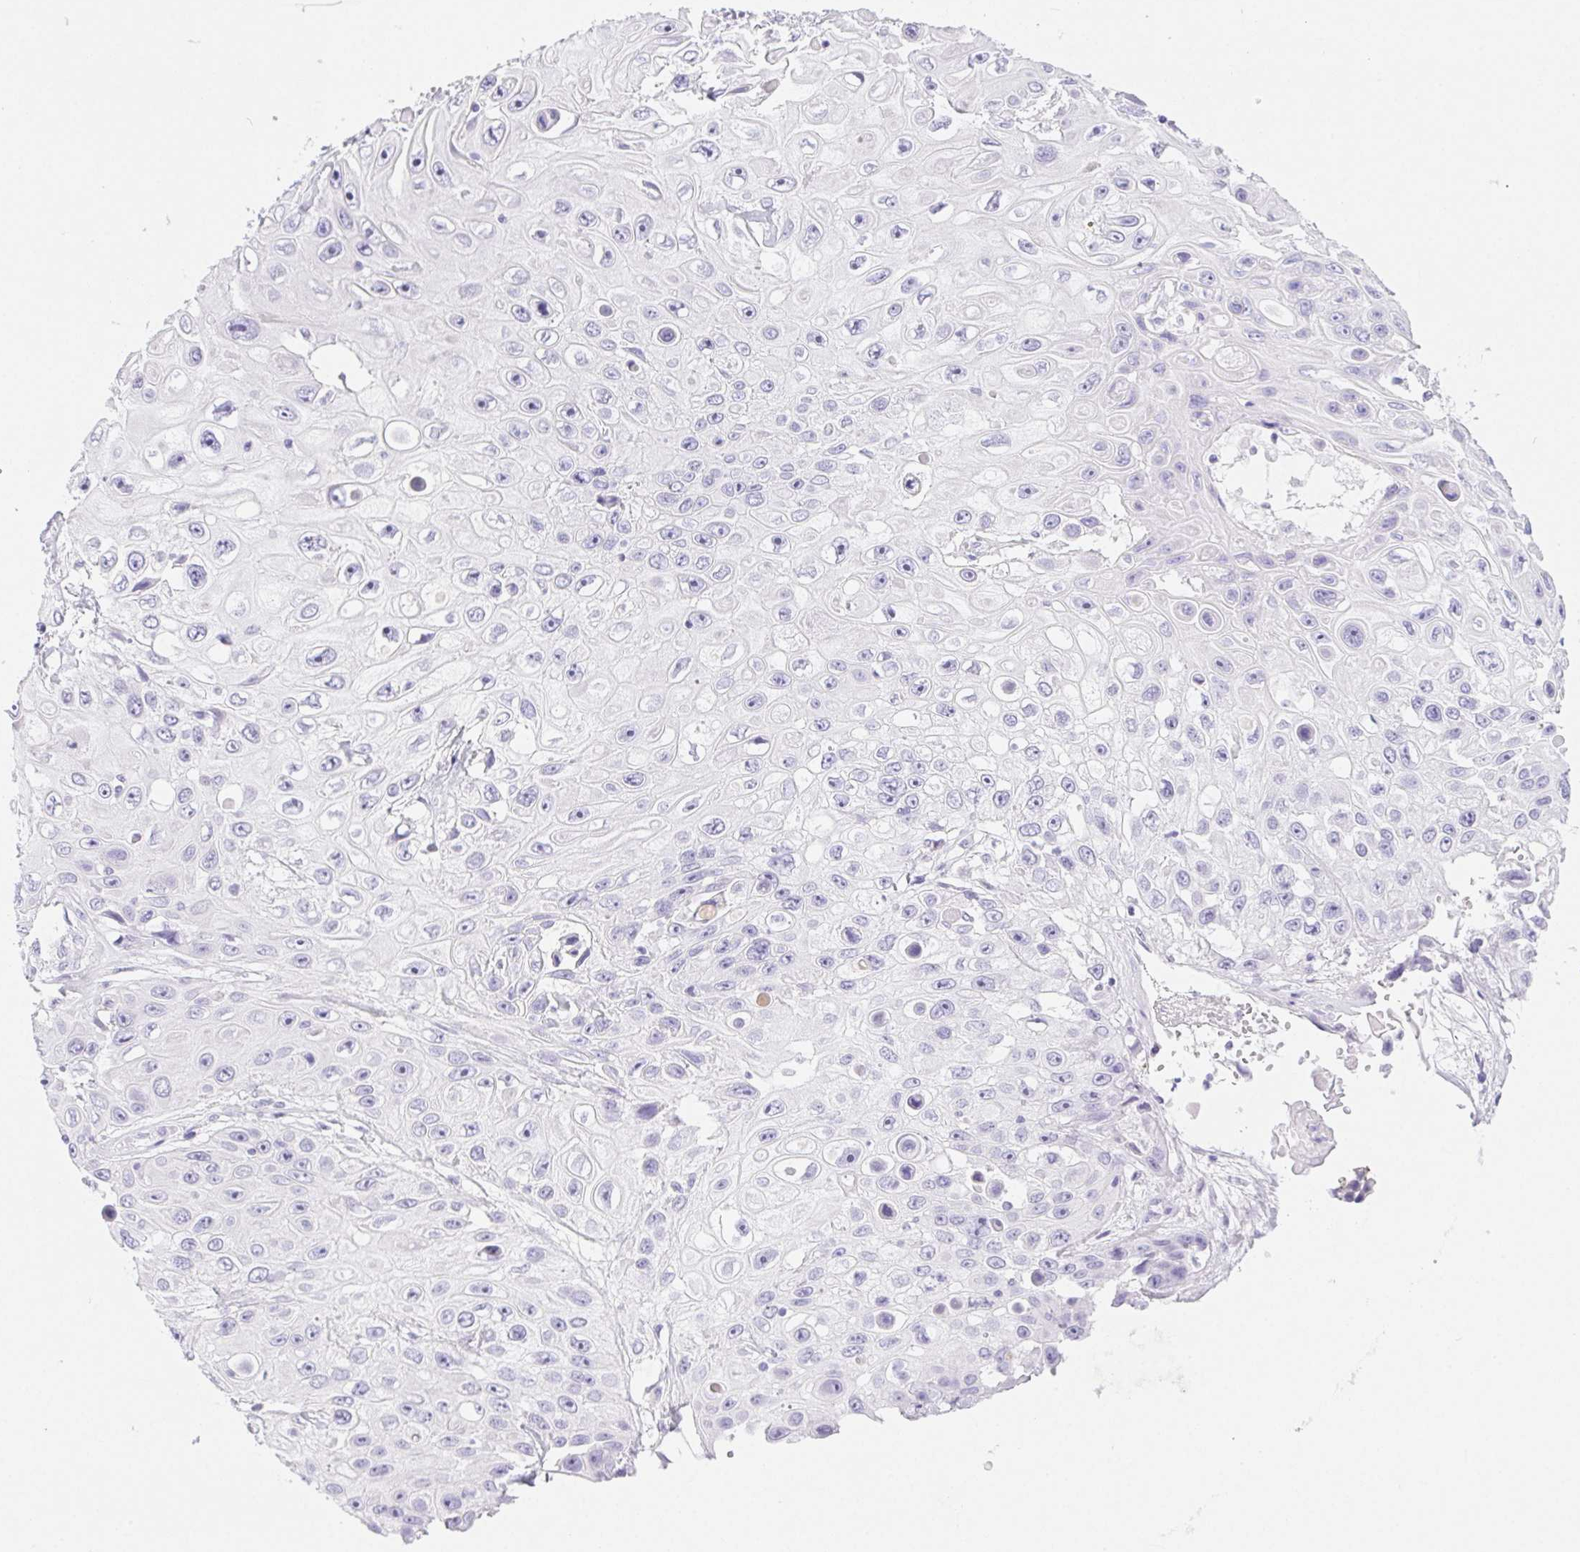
{"staining": {"intensity": "negative", "quantity": "none", "location": "none"}, "tissue": "skin cancer", "cell_type": "Tumor cells", "image_type": "cancer", "snomed": [{"axis": "morphology", "description": "Squamous cell carcinoma, NOS"}, {"axis": "topography", "description": "Skin"}], "caption": "Micrograph shows no protein positivity in tumor cells of skin squamous cell carcinoma tissue.", "gene": "PNLIP", "patient": {"sex": "male", "age": 82}}